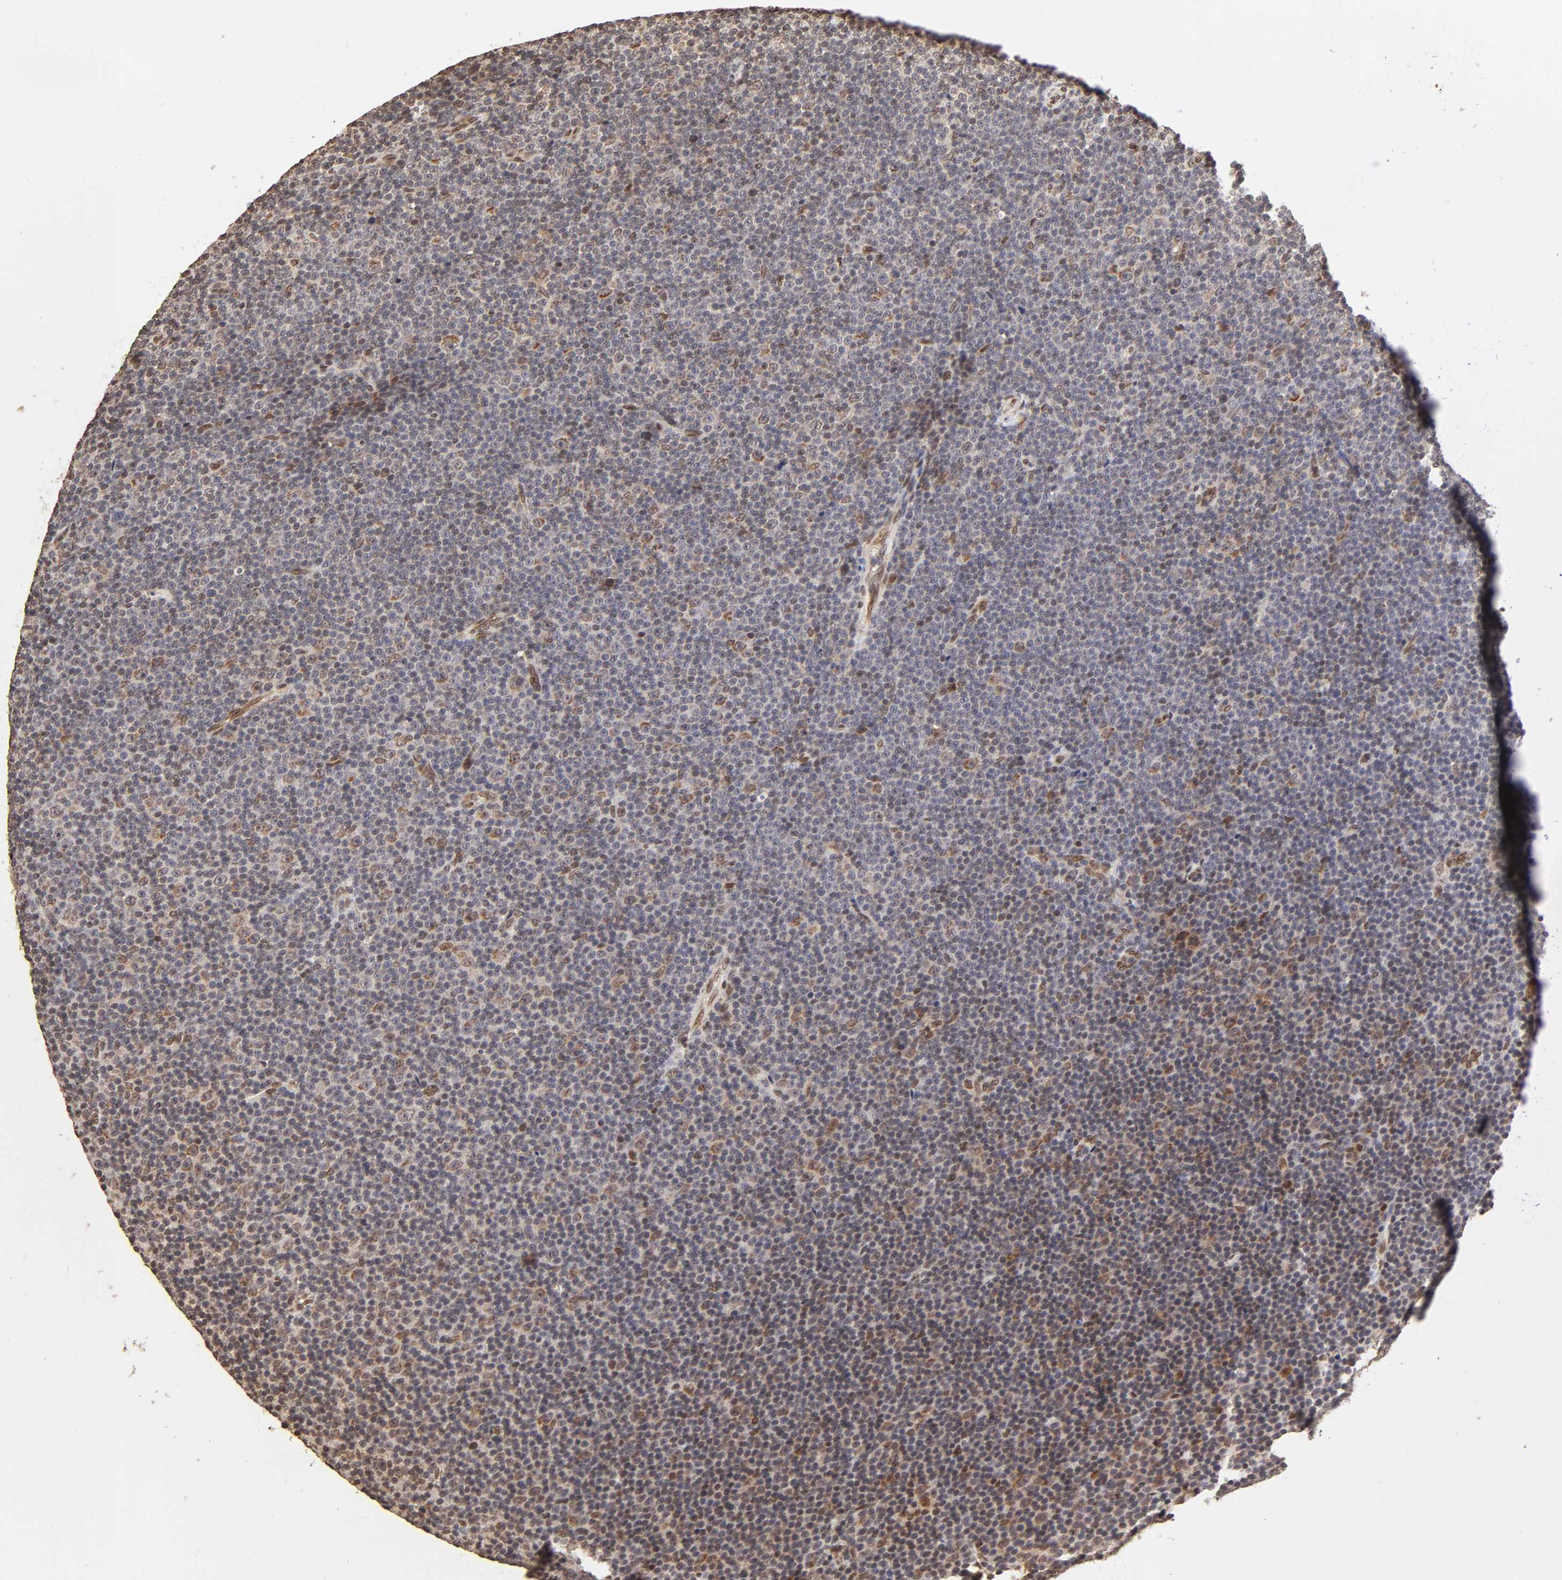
{"staining": {"intensity": "weak", "quantity": "25%-75%", "location": "nuclear"}, "tissue": "lymphoma", "cell_type": "Tumor cells", "image_type": "cancer", "snomed": [{"axis": "morphology", "description": "Malignant lymphoma, non-Hodgkin's type, Low grade"}, {"axis": "topography", "description": "Lymph node"}], "caption": "IHC (DAB) staining of lymphoma reveals weak nuclear protein staining in approximately 25%-75% of tumor cells.", "gene": "MLLT6", "patient": {"sex": "female", "age": 67}}